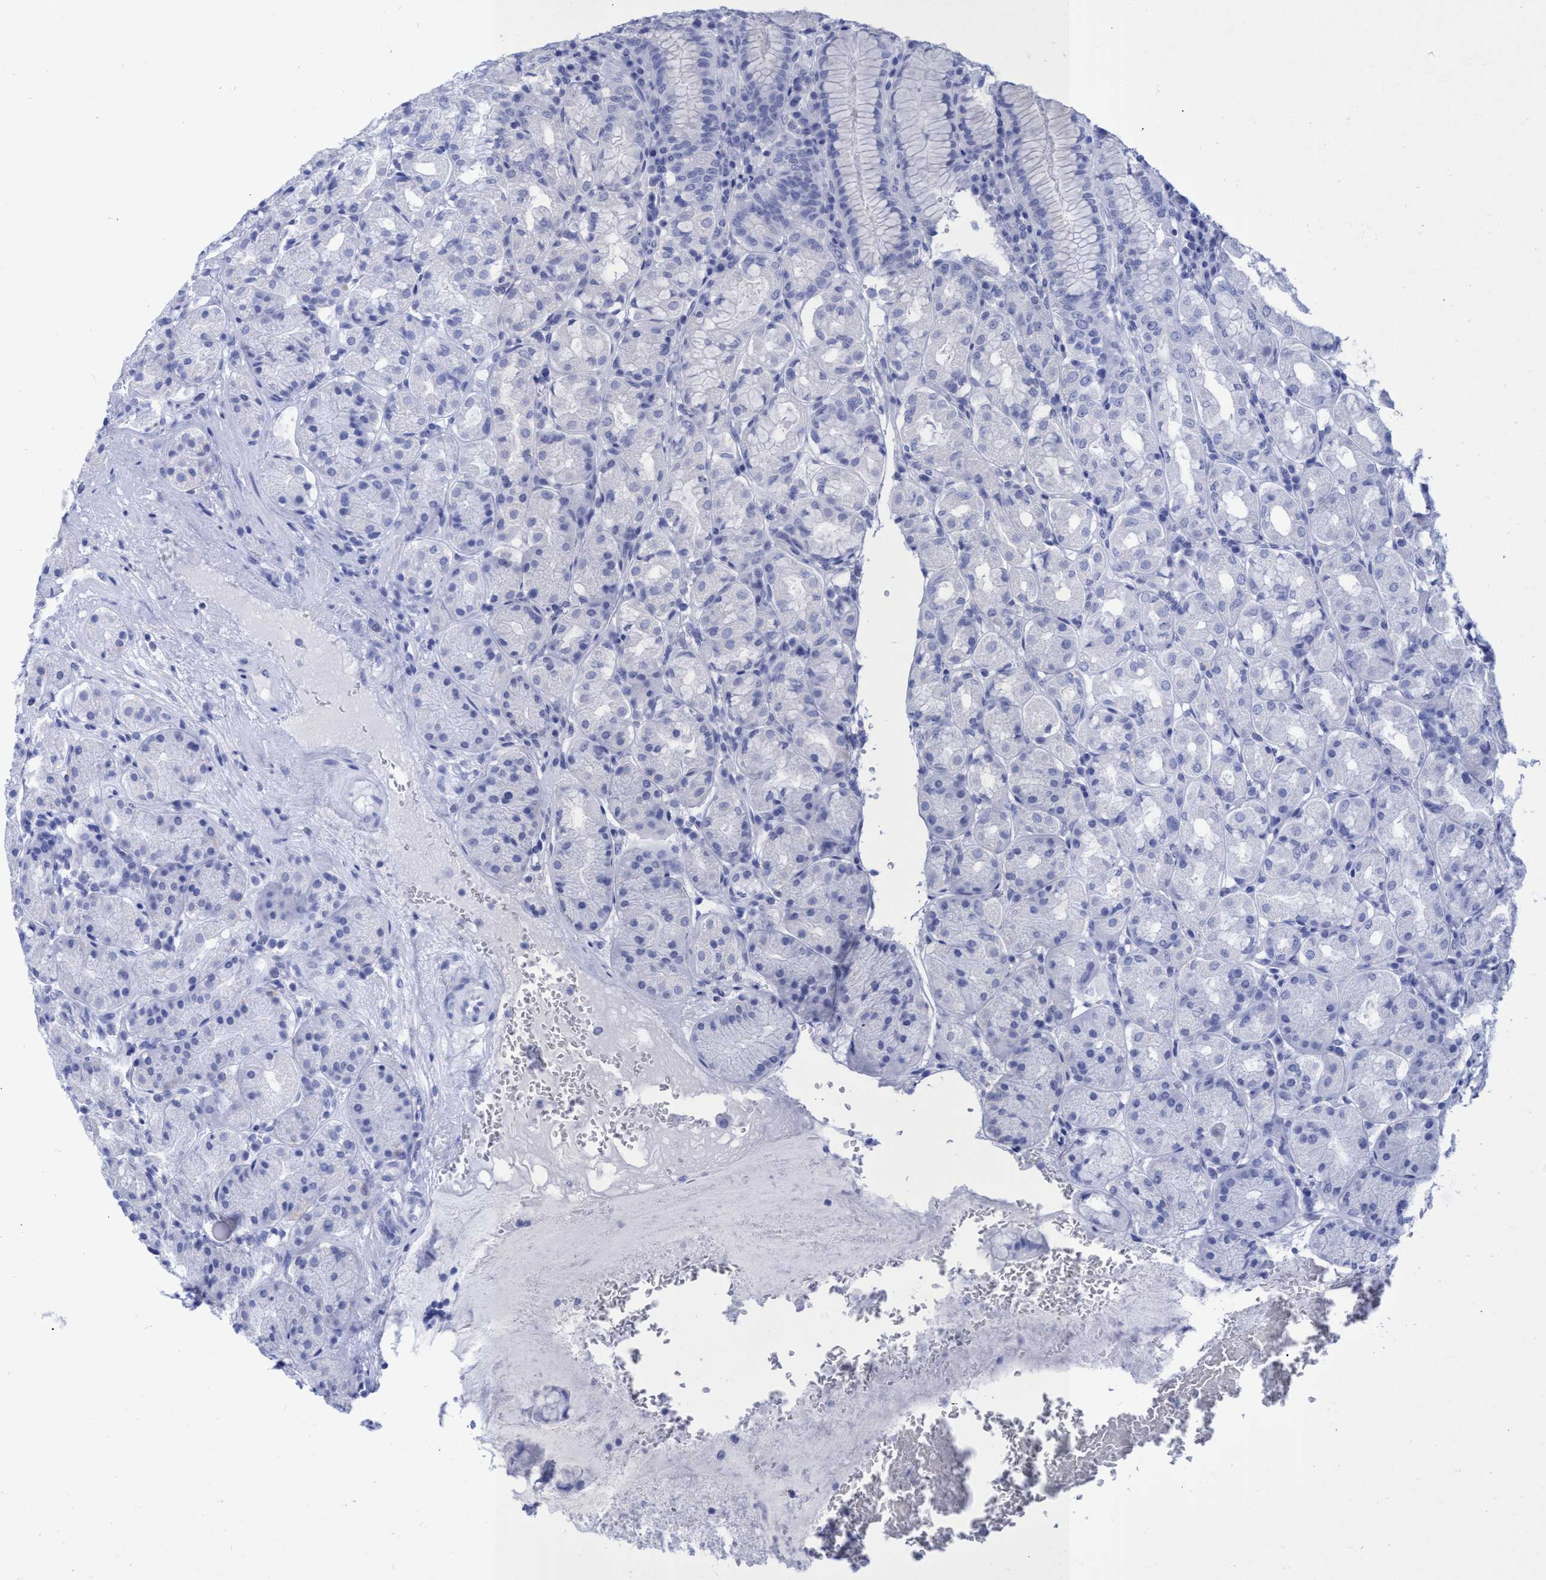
{"staining": {"intensity": "negative", "quantity": "none", "location": "none"}, "tissue": "stomach", "cell_type": "Glandular cells", "image_type": "normal", "snomed": [{"axis": "morphology", "description": "Normal tissue, NOS"}, {"axis": "topography", "description": "Stomach"}, {"axis": "topography", "description": "Stomach, lower"}], "caption": "Glandular cells show no significant protein expression in benign stomach. (Stains: DAB immunohistochemistry with hematoxylin counter stain, Microscopy: brightfield microscopy at high magnification).", "gene": "INSL6", "patient": {"sex": "female", "age": 56}}